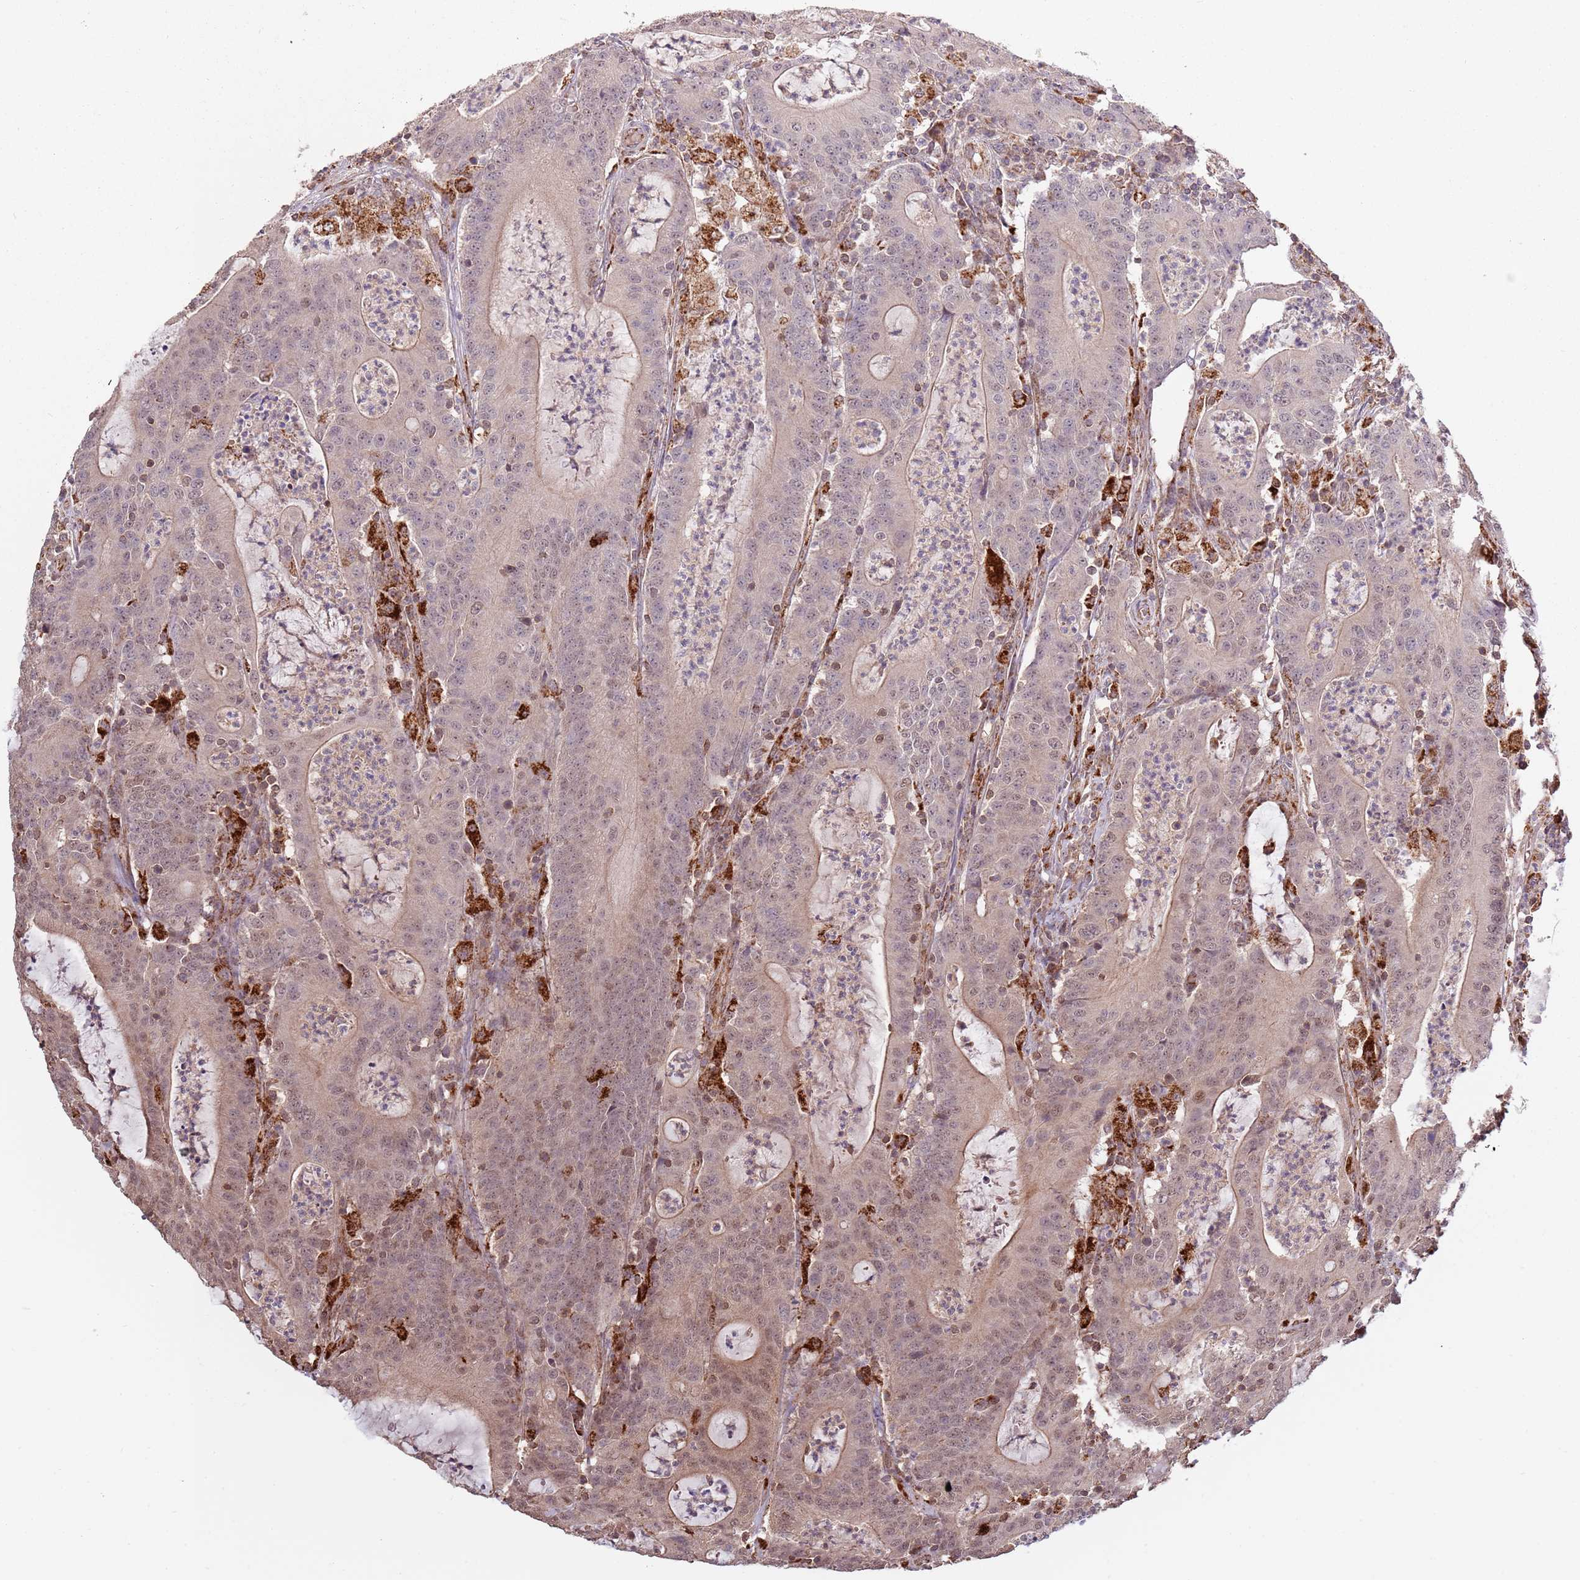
{"staining": {"intensity": "moderate", "quantity": "25%-75%", "location": "cytoplasmic/membranous,nuclear"}, "tissue": "colorectal cancer", "cell_type": "Tumor cells", "image_type": "cancer", "snomed": [{"axis": "morphology", "description": "Adenocarcinoma, NOS"}, {"axis": "topography", "description": "Colon"}], "caption": "The micrograph reveals immunohistochemical staining of colorectal adenocarcinoma. There is moderate cytoplasmic/membranous and nuclear positivity is appreciated in about 25%-75% of tumor cells.", "gene": "IL17RD", "patient": {"sex": "male", "age": 83}}